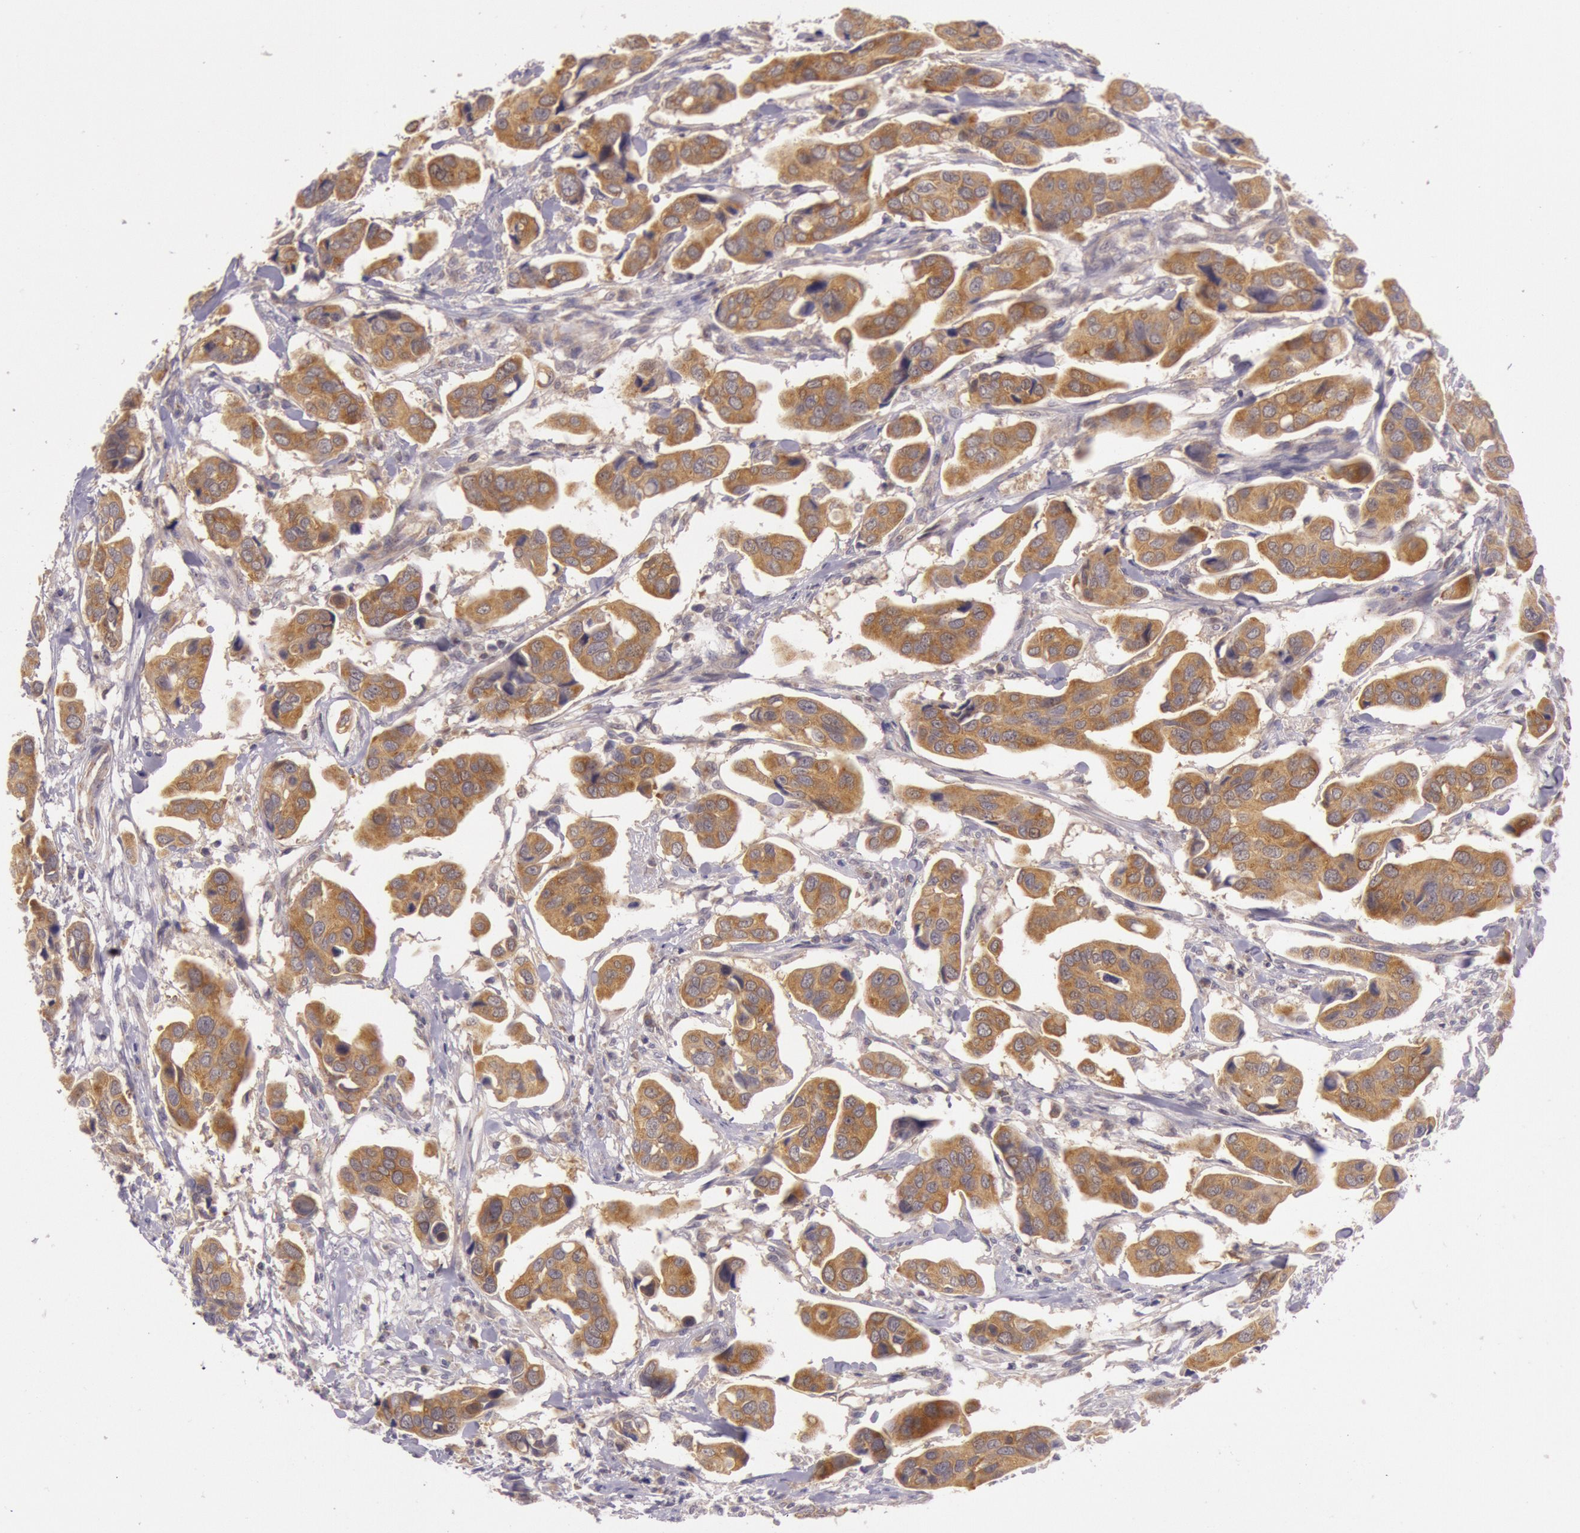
{"staining": {"intensity": "strong", "quantity": ">75%", "location": "cytoplasmic/membranous"}, "tissue": "urothelial cancer", "cell_type": "Tumor cells", "image_type": "cancer", "snomed": [{"axis": "morphology", "description": "Adenocarcinoma, NOS"}, {"axis": "topography", "description": "Urinary bladder"}], "caption": "The photomicrograph reveals a brown stain indicating the presence of a protein in the cytoplasmic/membranous of tumor cells in adenocarcinoma. (DAB (3,3'-diaminobenzidine) IHC with brightfield microscopy, high magnification).", "gene": "CDK16", "patient": {"sex": "male", "age": 61}}